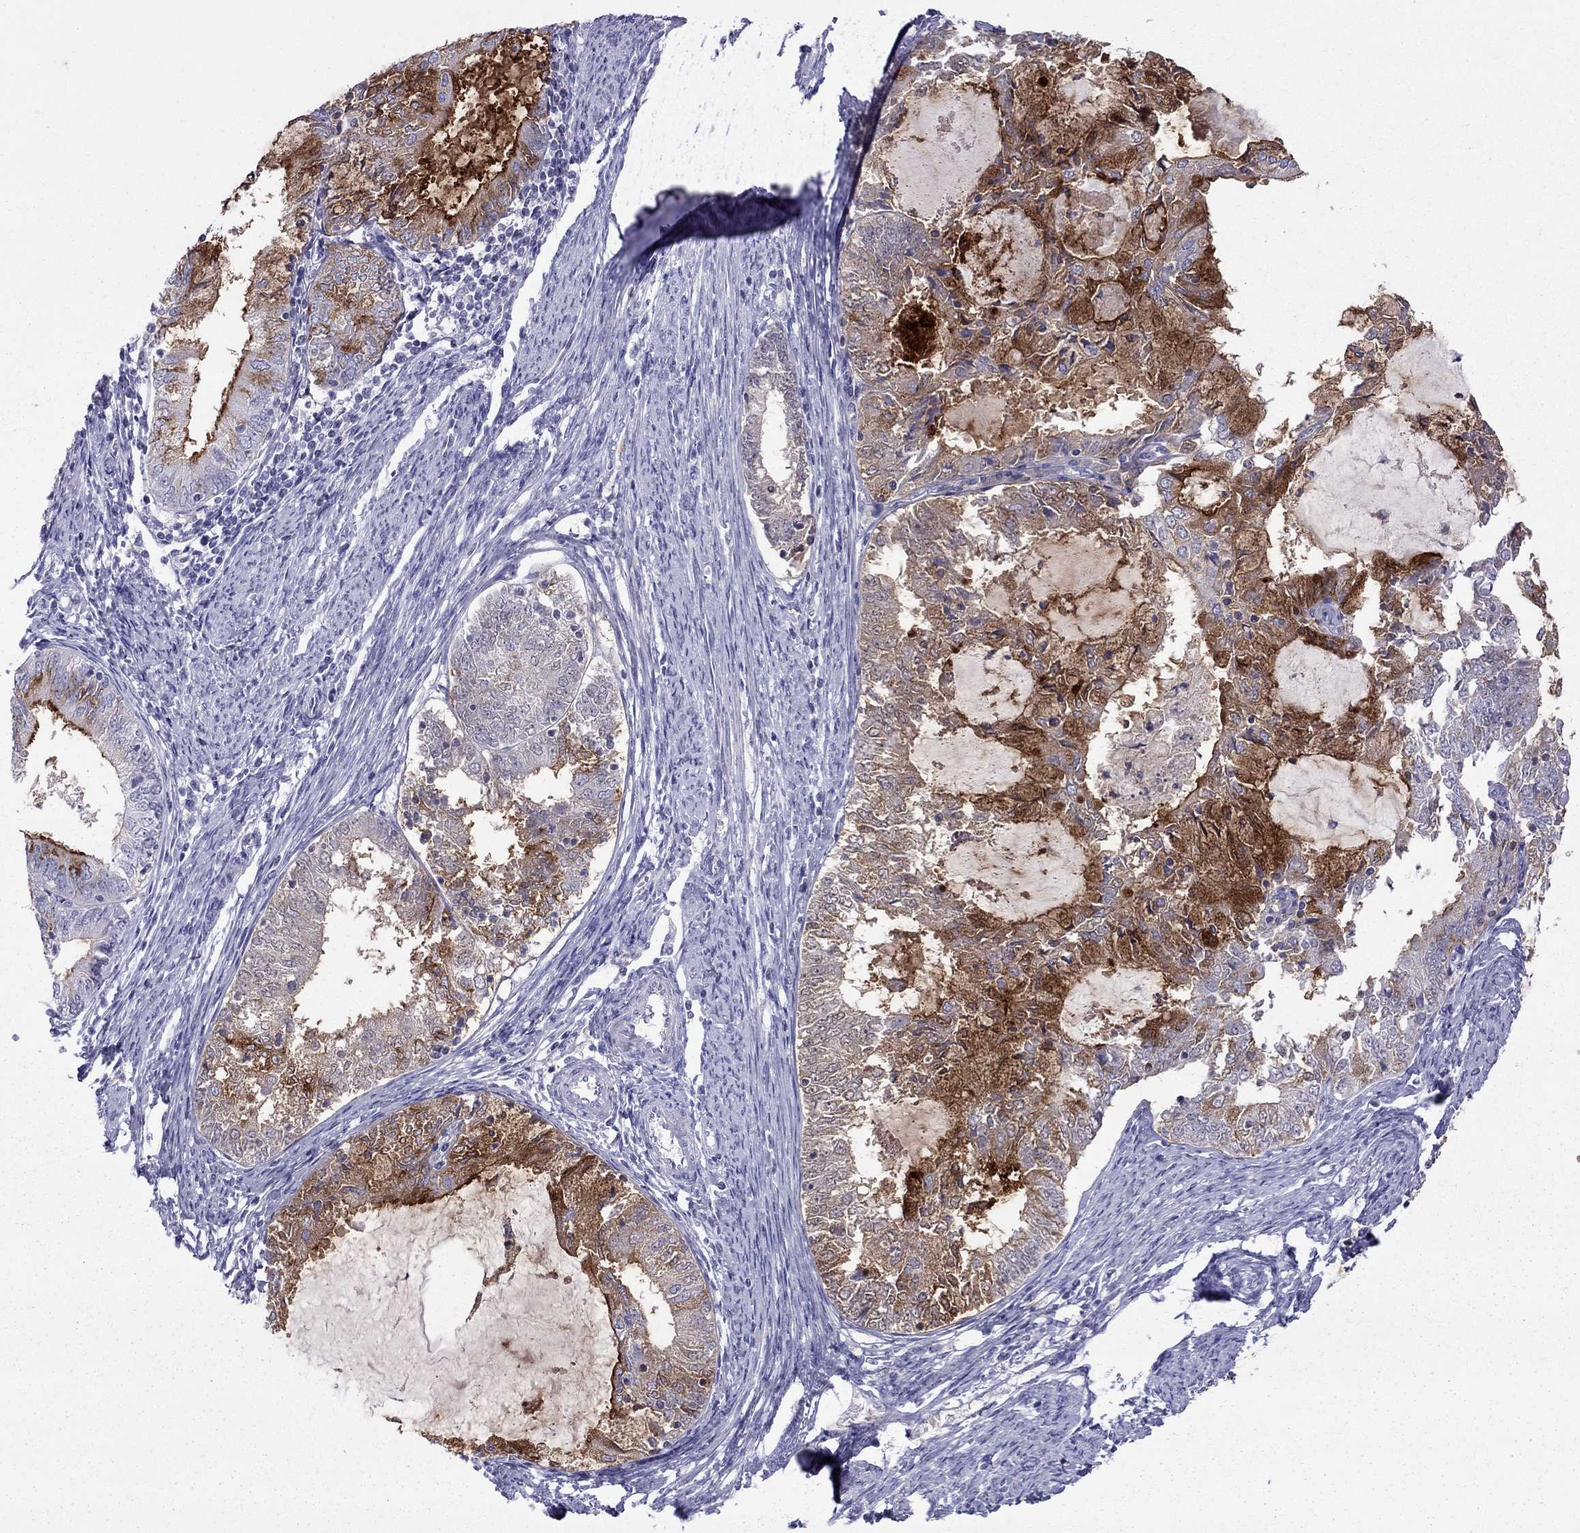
{"staining": {"intensity": "strong", "quantity": "25%-75%", "location": "cytoplasmic/membranous"}, "tissue": "endometrial cancer", "cell_type": "Tumor cells", "image_type": "cancer", "snomed": [{"axis": "morphology", "description": "Adenocarcinoma, NOS"}, {"axis": "topography", "description": "Endometrium"}], "caption": "Tumor cells demonstrate high levels of strong cytoplasmic/membranous staining in approximately 25%-75% of cells in endometrial cancer. (brown staining indicates protein expression, while blue staining denotes nuclei).", "gene": "MUC16", "patient": {"sex": "female", "age": 57}}